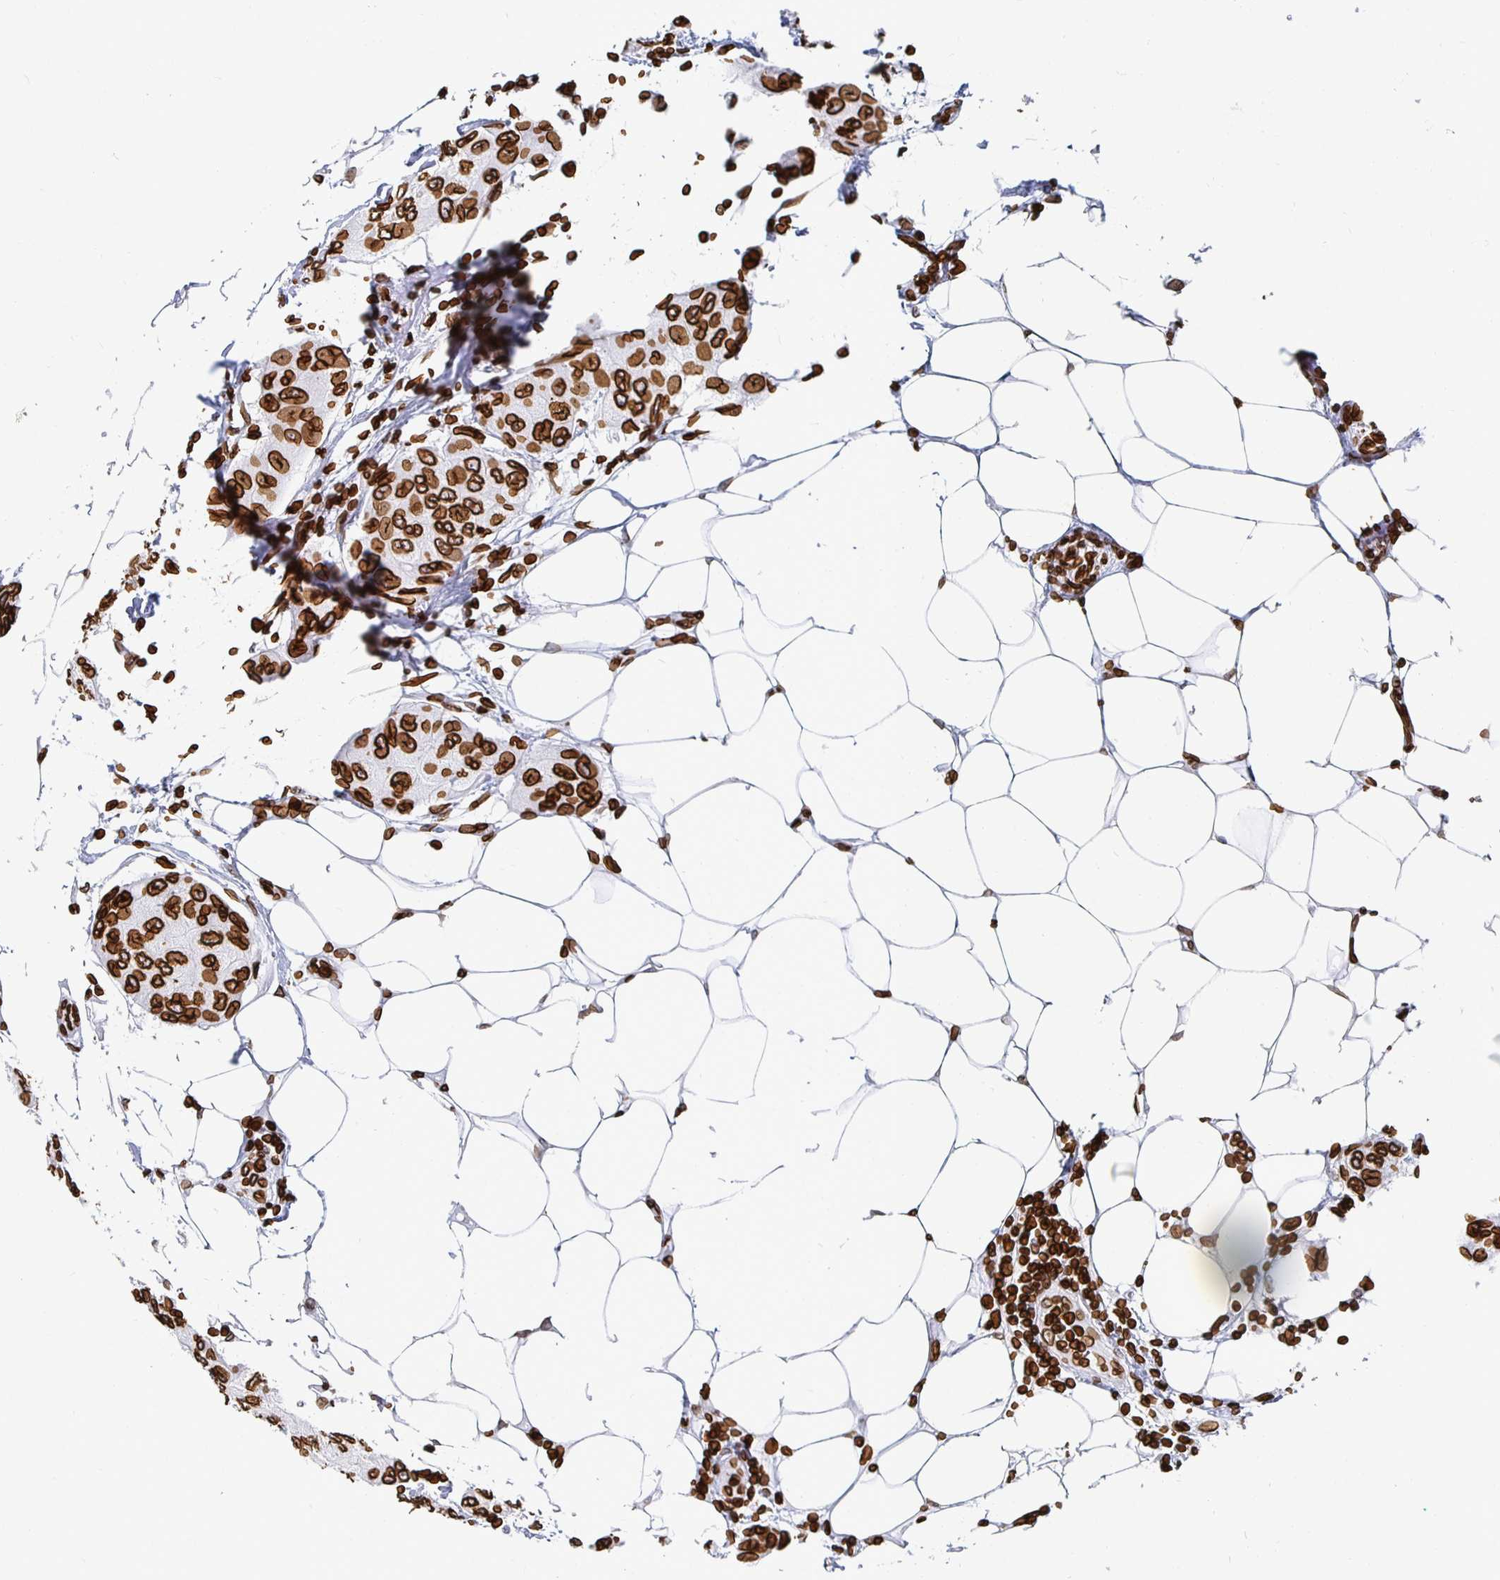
{"staining": {"intensity": "strong", "quantity": ">75%", "location": "cytoplasmic/membranous,nuclear"}, "tissue": "breast cancer", "cell_type": "Tumor cells", "image_type": "cancer", "snomed": [{"axis": "morphology", "description": "Duct carcinoma"}, {"axis": "topography", "description": "Breast"}, {"axis": "topography", "description": "Lymph node"}], "caption": "Immunohistochemistry (DAB) staining of breast cancer shows strong cytoplasmic/membranous and nuclear protein staining in about >75% of tumor cells.", "gene": "LMNB1", "patient": {"sex": "female", "age": 80}}